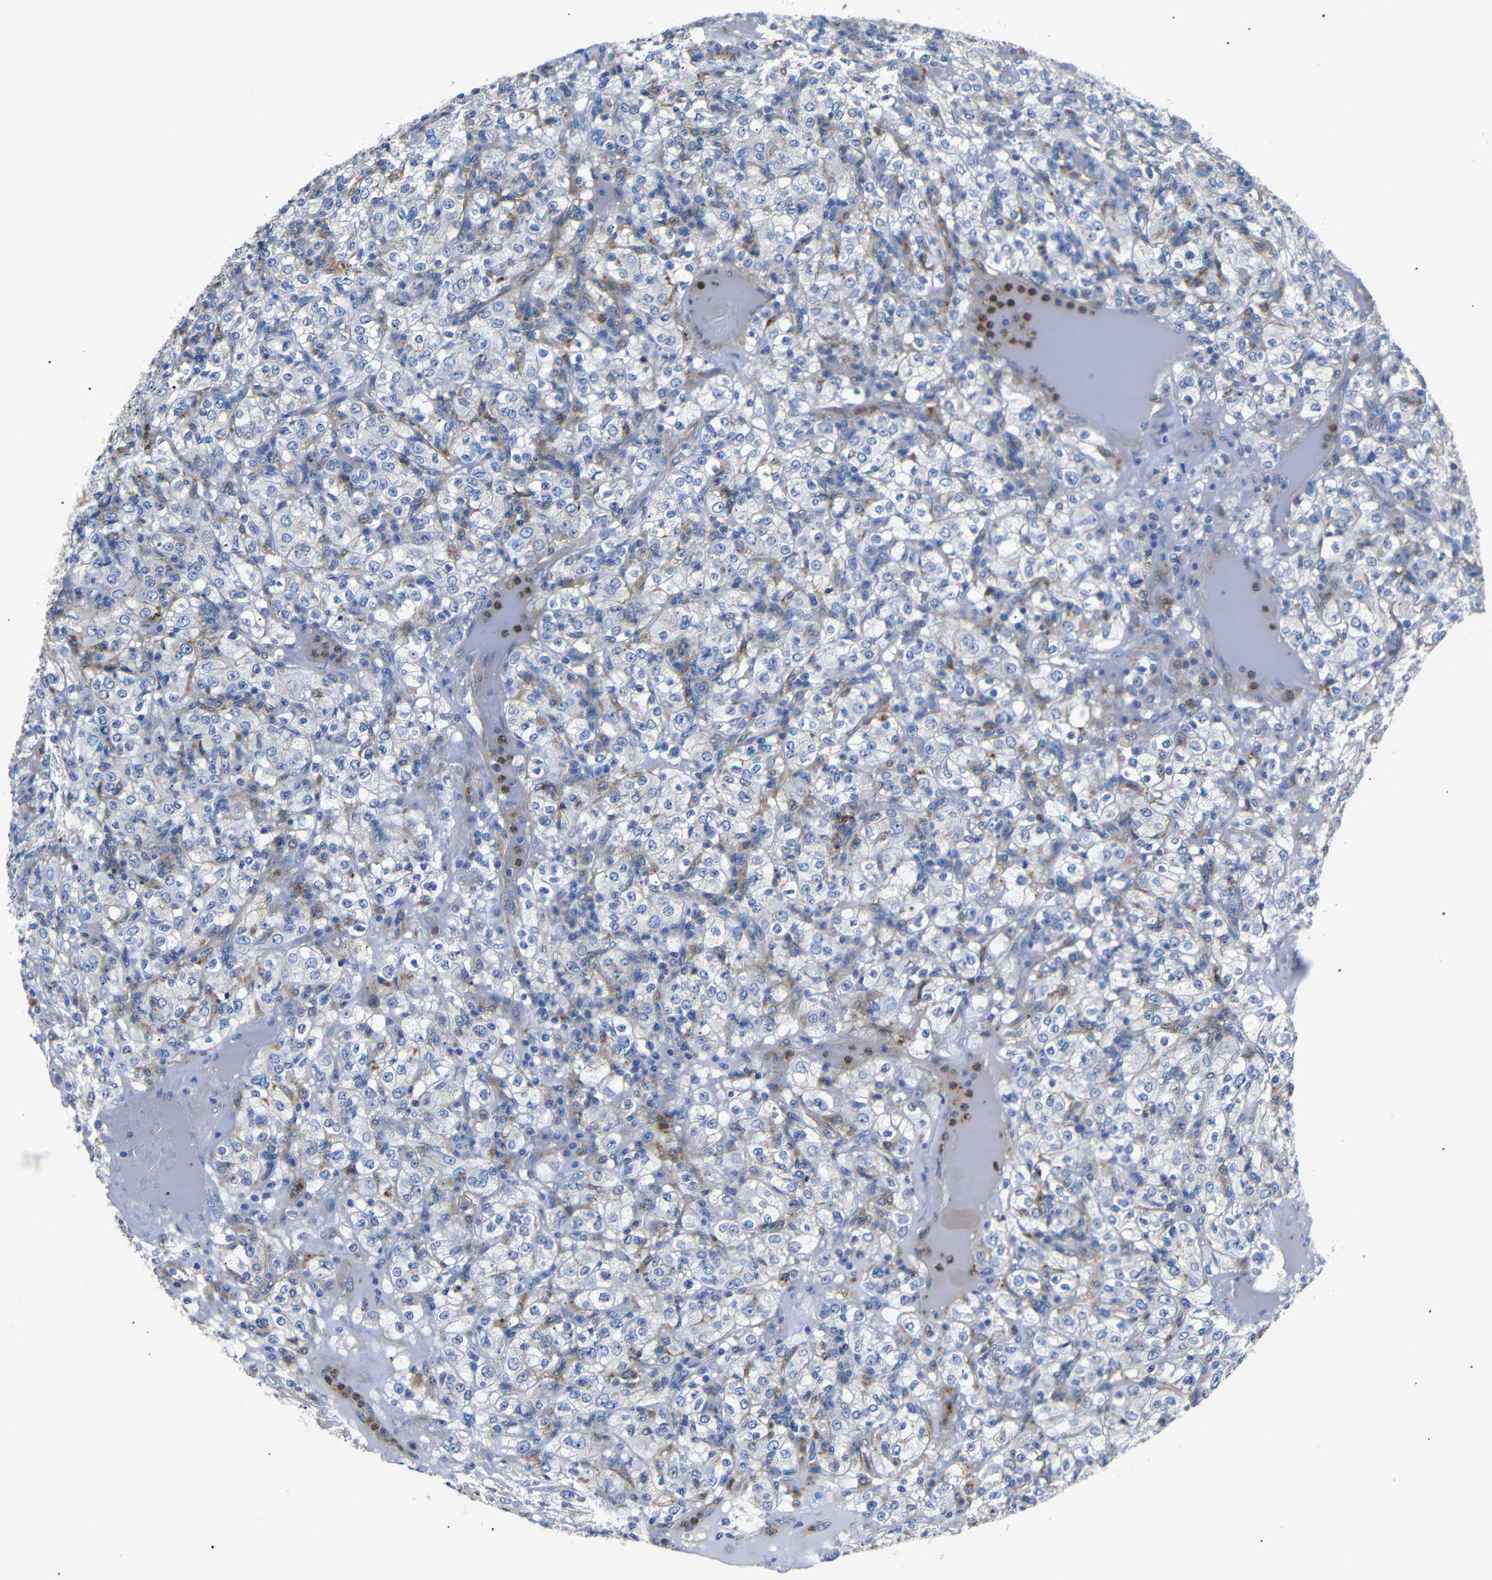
{"staining": {"intensity": "negative", "quantity": "none", "location": "none"}, "tissue": "renal cancer", "cell_type": "Tumor cells", "image_type": "cancer", "snomed": [{"axis": "morphology", "description": "Normal tissue, NOS"}, {"axis": "morphology", "description": "Adenocarcinoma, NOS"}, {"axis": "topography", "description": "Kidney"}], "caption": "There is no significant positivity in tumor cells of adenocarcinoma (renal).", "gene": "SDCBP", "patient": {"sex": "female", "age": 72}}